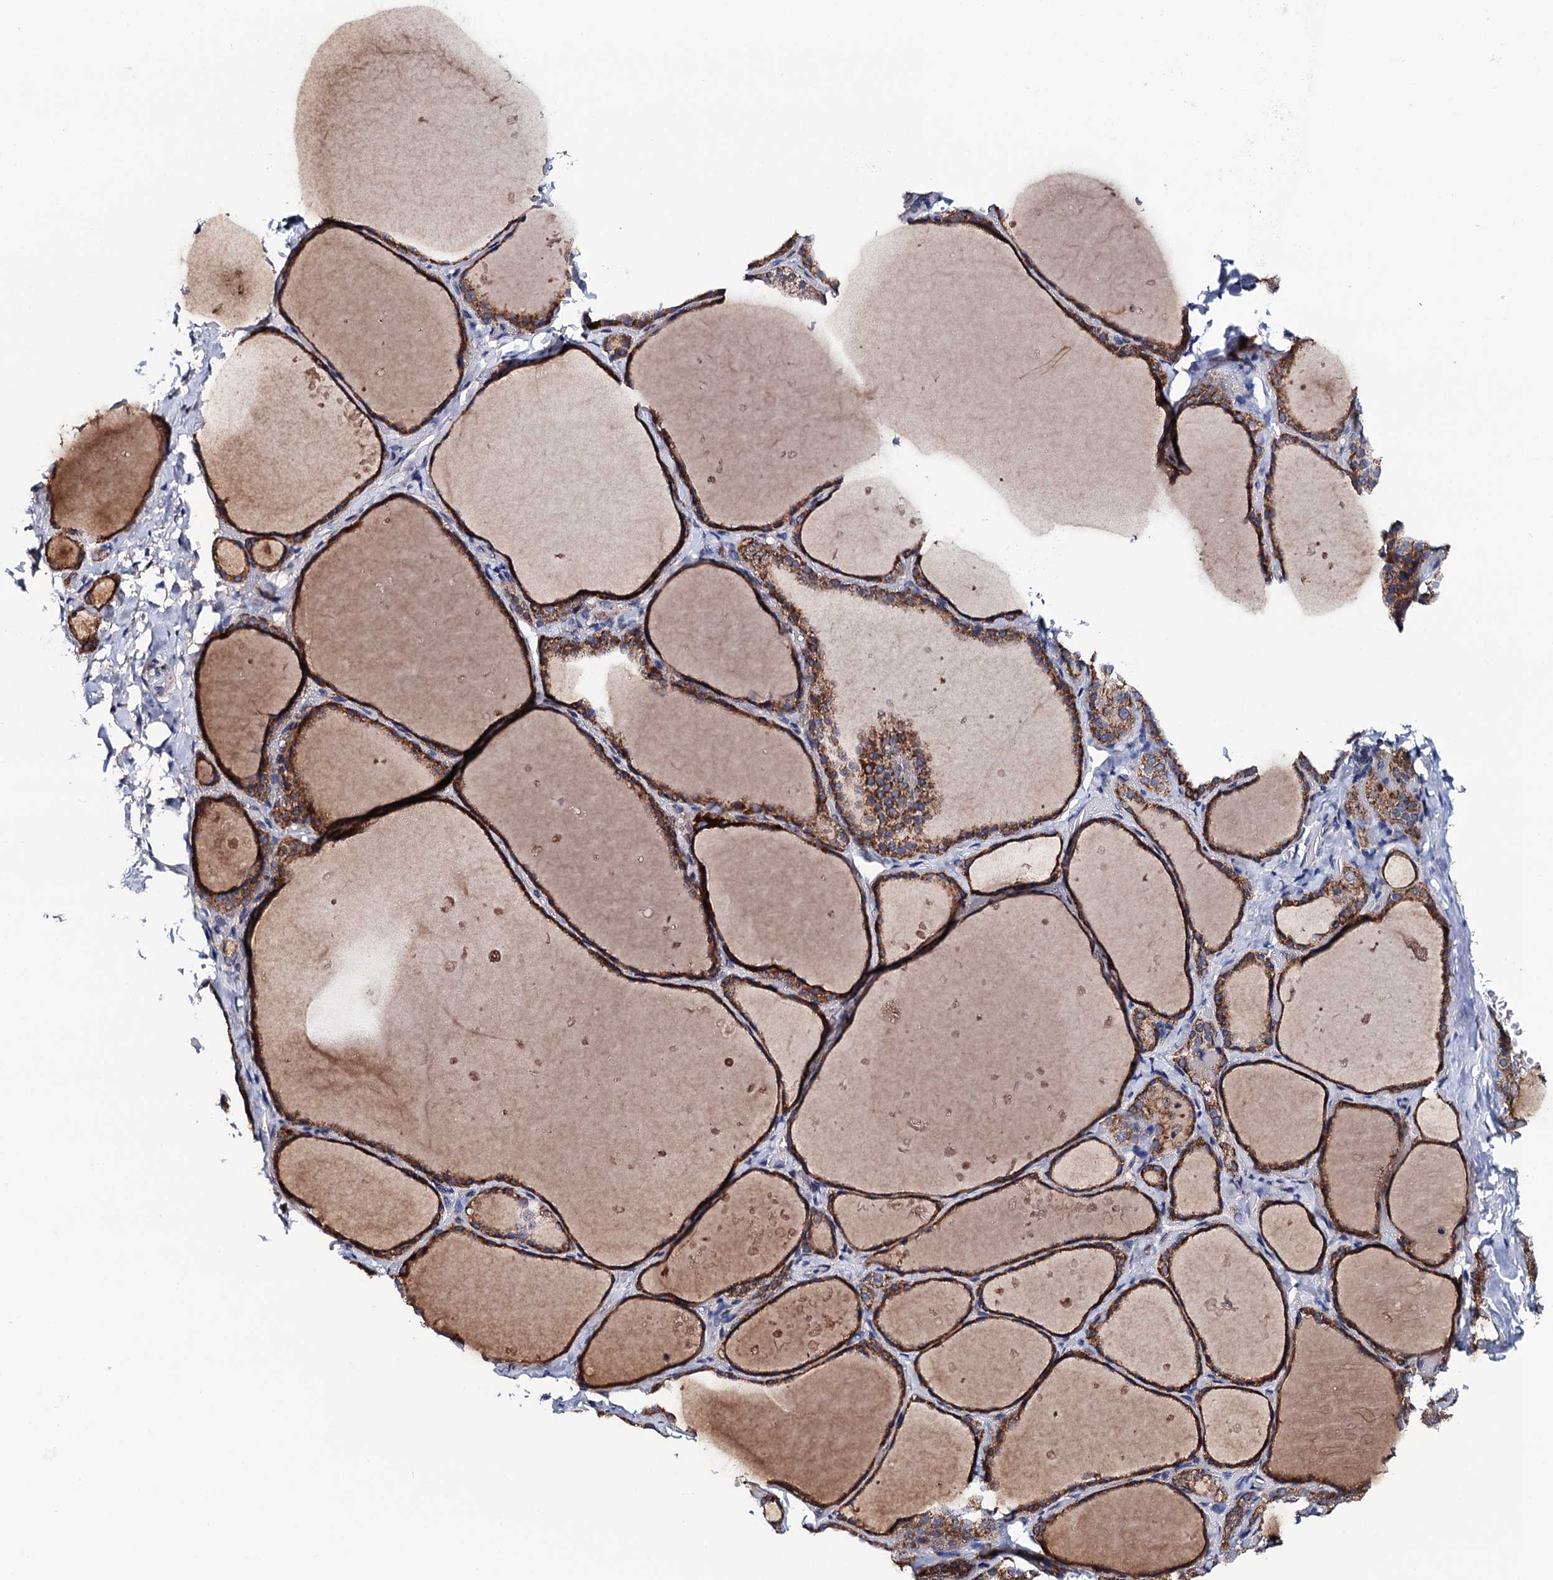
{"staining": {"intensity": "strong", "quantity": ">75%", "location": "cytoplasmic/membranous"}, "tissue": "thyroid gland", "cell_type": "Glandular cells", "image_type": "normal", "snomed": [{"axis": "morphology", "description": "Normal tissue, NOS"}, {"axis": "topography", "description": "Thyroid gland"}], "caption": "Brown immunohistochemical staining in normal human thyroid gland displays strong cytoplasmic/membranous positivity in about >75% of glandular cells. The staining was performed using DAB to visualize the protein expression in brown, while the nuclei were stained in blue with hematoxylin (Magnification: 20x).", "gene": "PTCD3", "patient": {"sex": "female", "age": 44}}